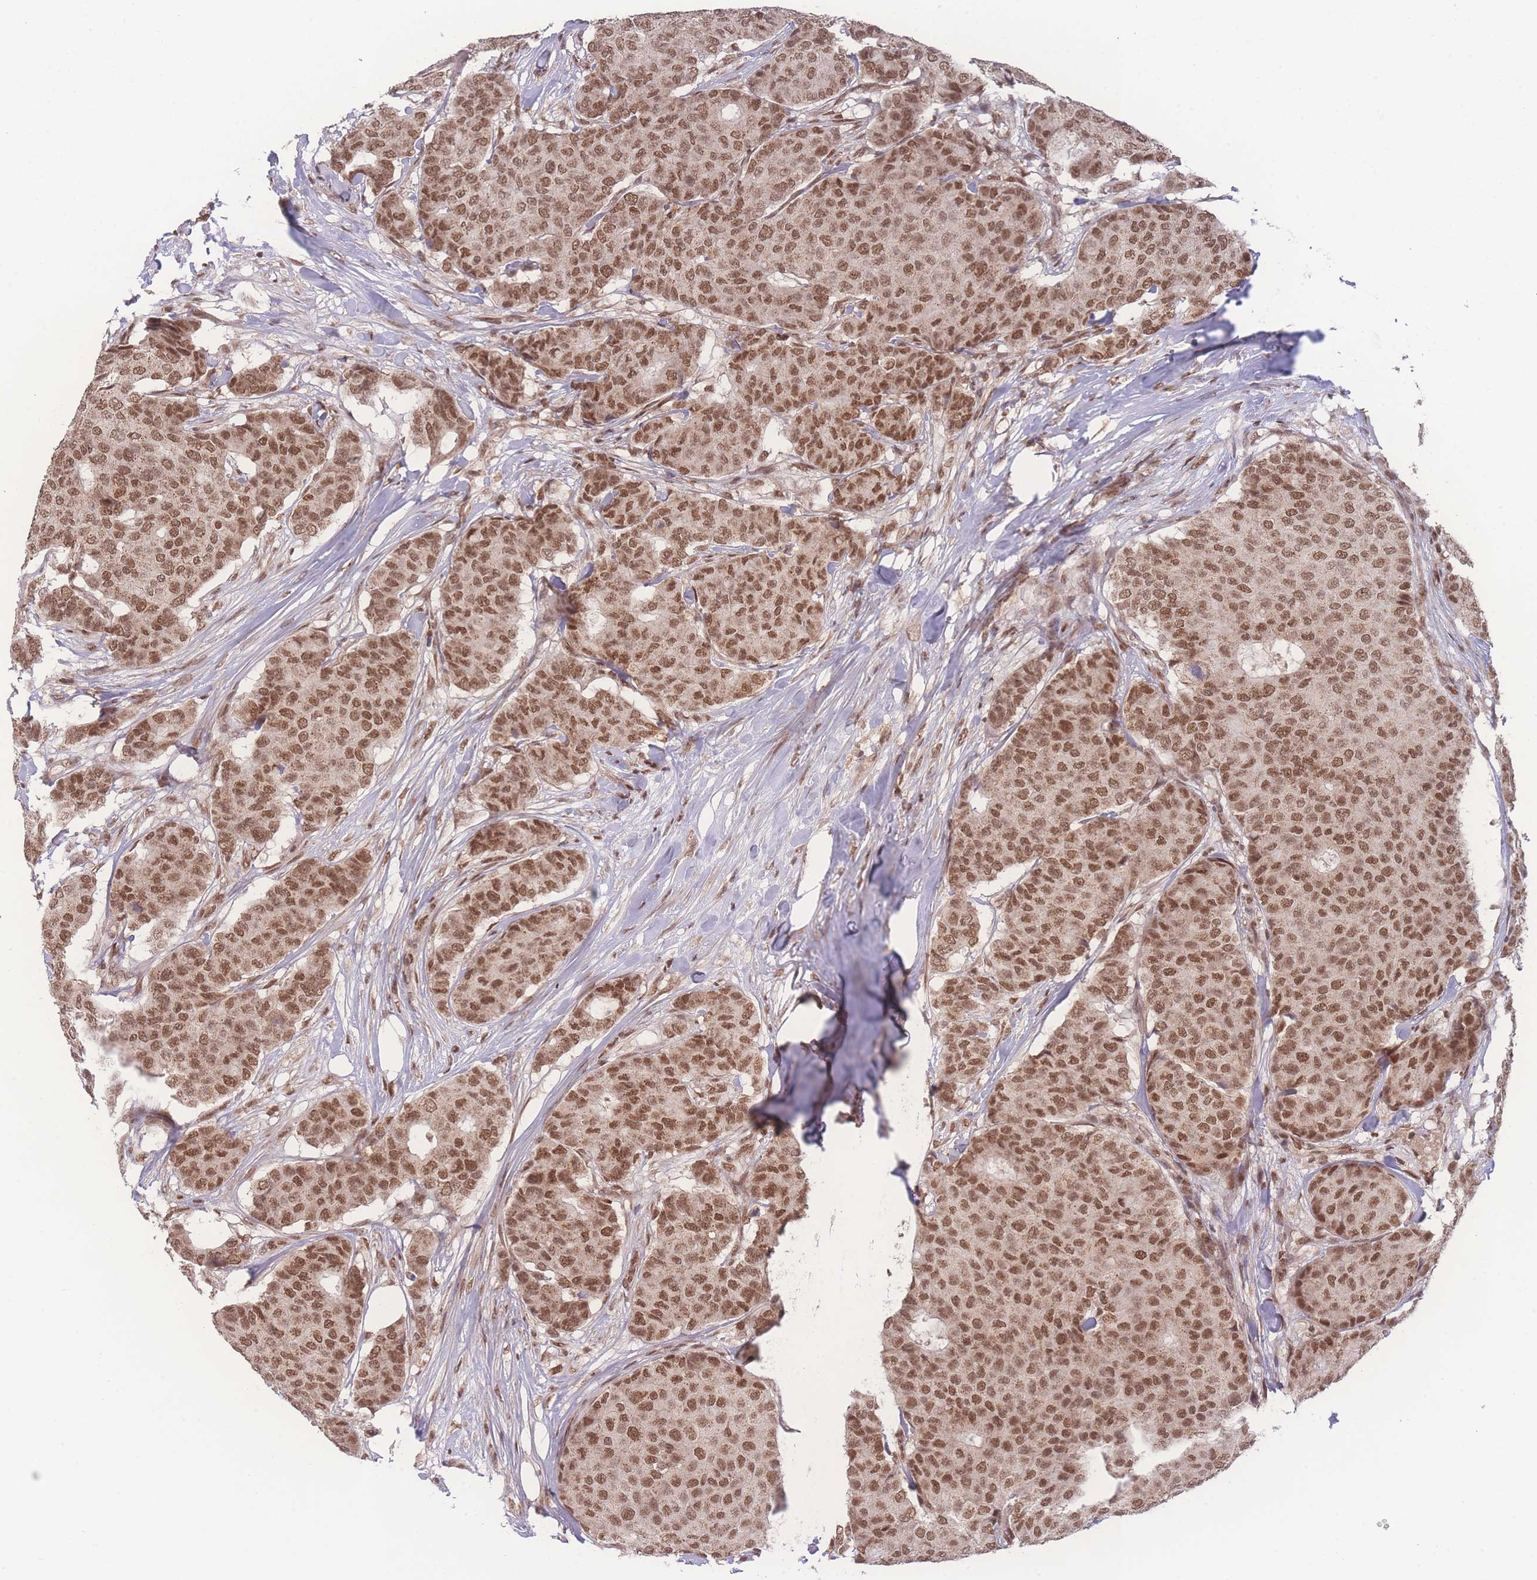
{"staining": {"intensity": "moderate", "quantity": ">75%", "location": "nuclear"}, "tissue": "breast cancer", "cell_type": "Tumor cells", "image_type": "cancer", "snomed": [{"axis": "morphology", "description": "Duct carcinoma"}, {"axis": "topography", "description": "Breast"}], "caption": "Protein staining of breast intraductal carcinoma tissue demonstrates moderate nuclear expression in about >75% of tumor cells.", "gene": "RAVER1", "patient": {"sex": "female", "age": 75}}